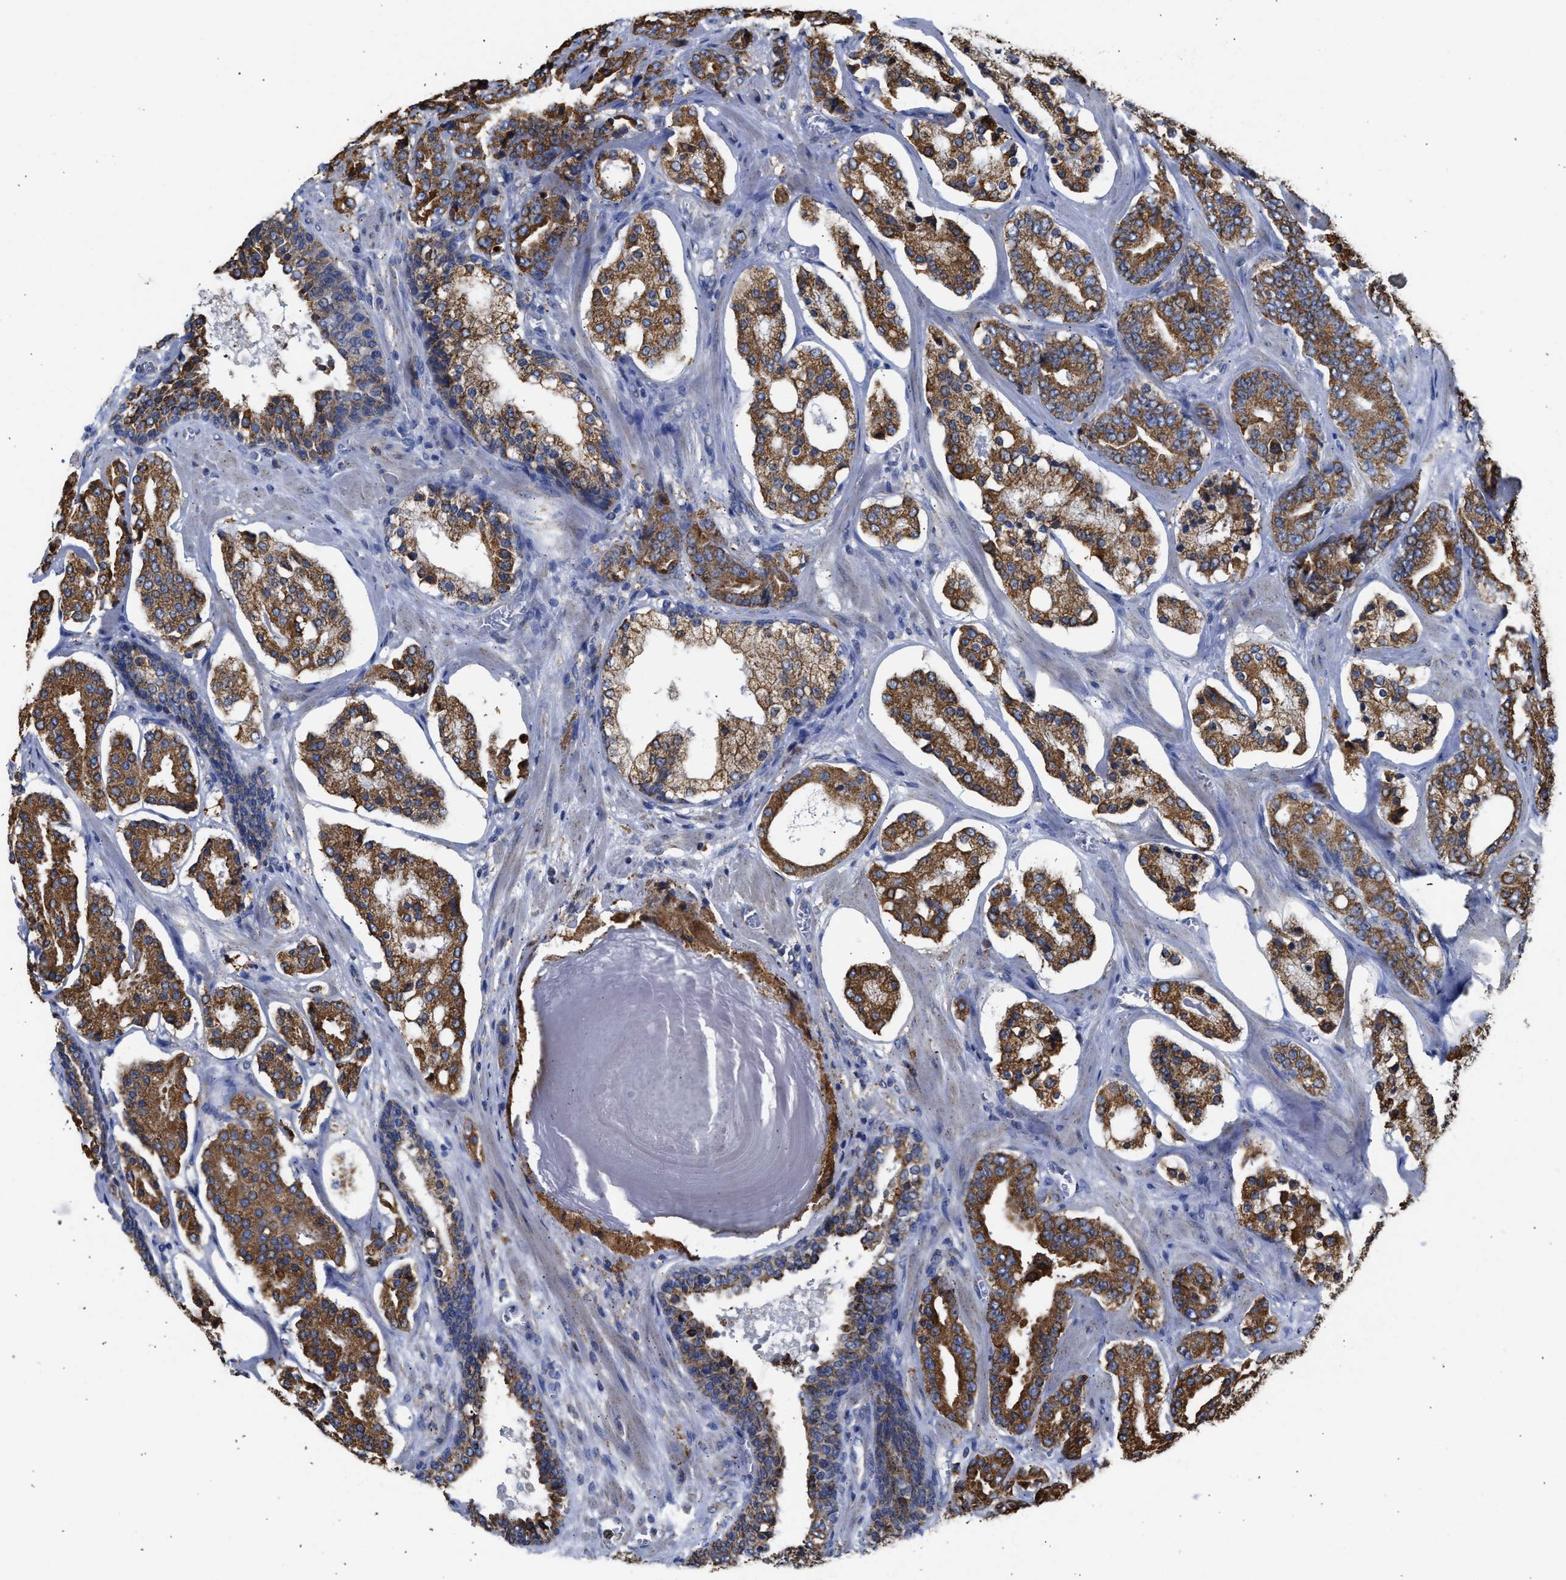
{"staining": {"intensity": "moderate", "quantity": ">75%", "location": "cytoplasmic/membranous"}, "tissue": "prostate cancer", "cell_type": "Tumor cells", "image_type": "cancer", "snomed": [{"axis": "morphology", "description": "Adenocarcinoma, High grade"}, {"axis": "topography", "description": "Prostate"}], "caption": "High-grade adenocarcinoma (prostate) was stained to show a protein in brown. There is medium levels of moderate cytoplasmic/membranous expression in approximately >75% of tumor cells. Ihc stains the protein in brown and the nuclei are stained blue.", "gene": "CYCS", "patient": {"sex": "male", "age": 60}}